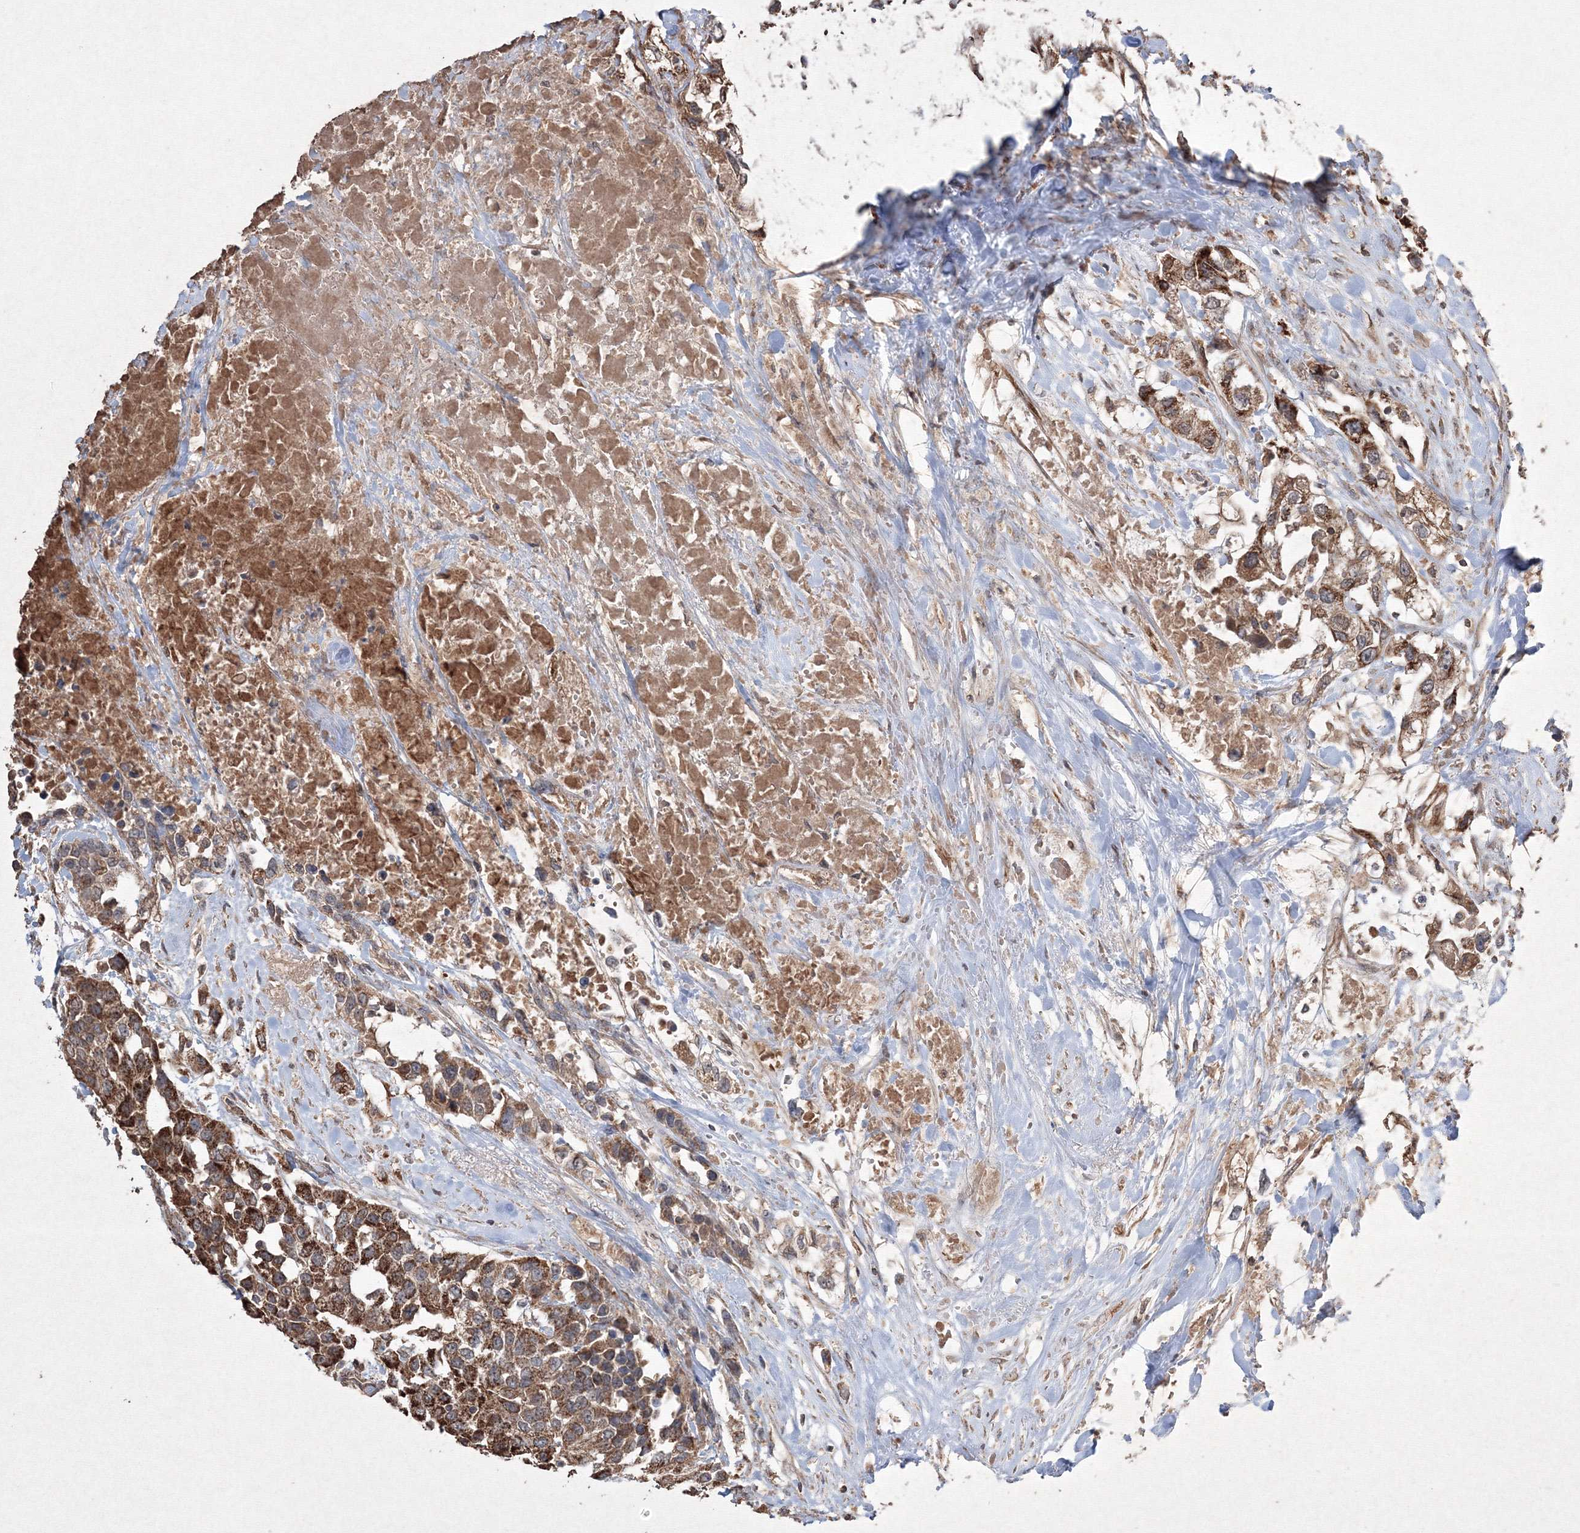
{"staining": {"intensity": "moderate", "quantity": ">75%", "location": "cytoplasmic/membranous"}, "tissue": "urothelial cancer", "cell_type": "Tumor cells", "image_type": "cancer", "snomed": [{"axis": "morphology", "description": "Urothelial carcinoma, High grade"}, {"axis": "topography", "description": "Urinary bladder"}], "caption": "Tumor cells show medium levels of moderate cytoplasmic/membranous staining in approximately >75% of cells in high-grade urothelial carcinoma. (DAB (3,3'-diaminobenzidine) = brown stain, brightfield microscopy at high magnification).", "gene": "GRSF1", "patient": {"sex": "female", "age": 80}}